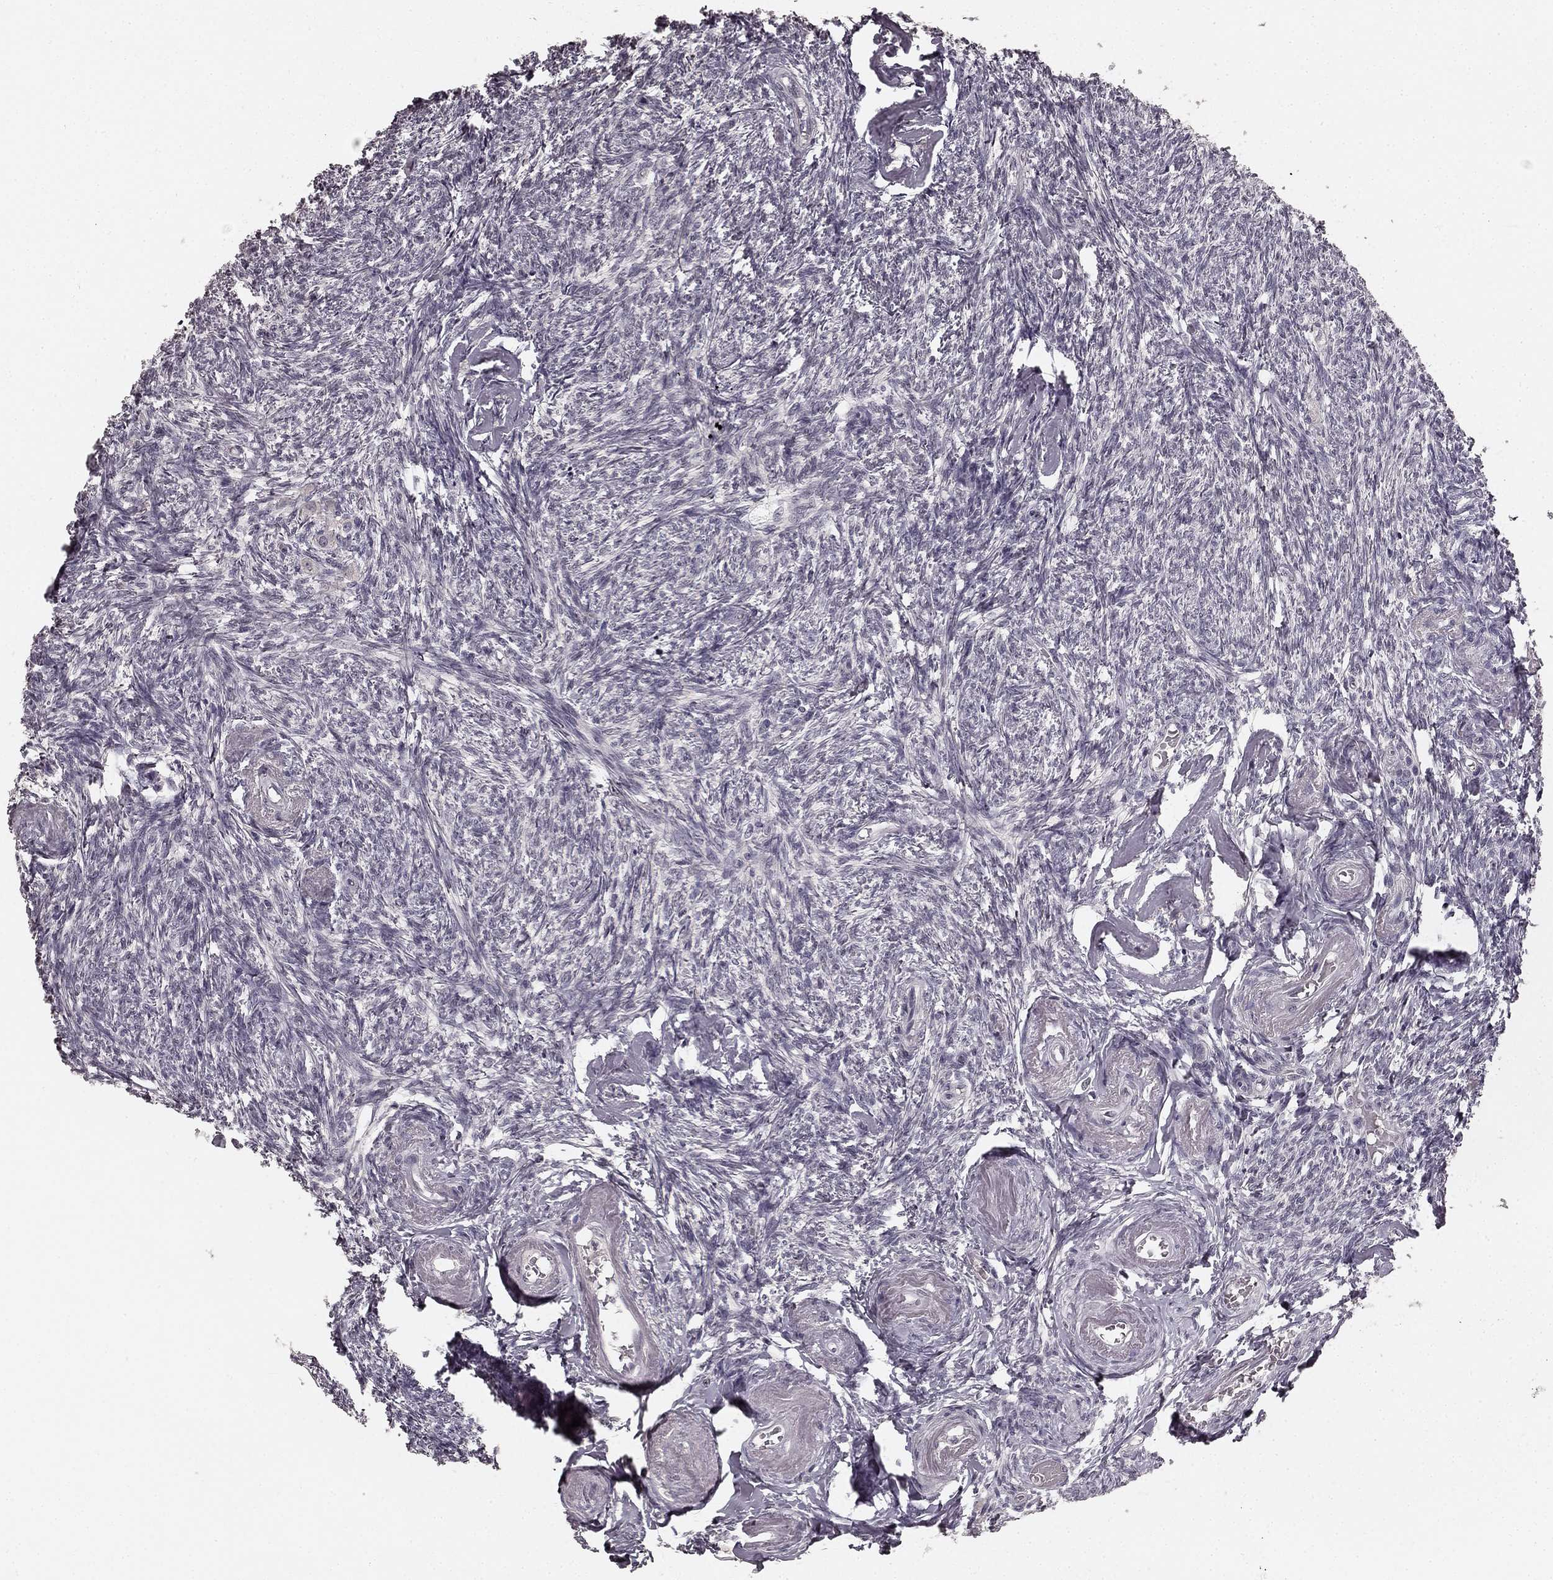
{"staining": {"intensity": "negative", "quantity": "none", "location": "none"}, "tissue": "ovary", "cell_type": "Follicle cells", "image_type": "normal", "snomed": [{"axis": "morphology", "description": "Normal tissue, NOS"}, {"axis": "topography", "description": "Ovary"}], "caption": "Histopathology image shows no significant protein expression in follicle cells of benign ovary.", "gene": "HCN4", "patient": {"sex": "female", "age": 72}}